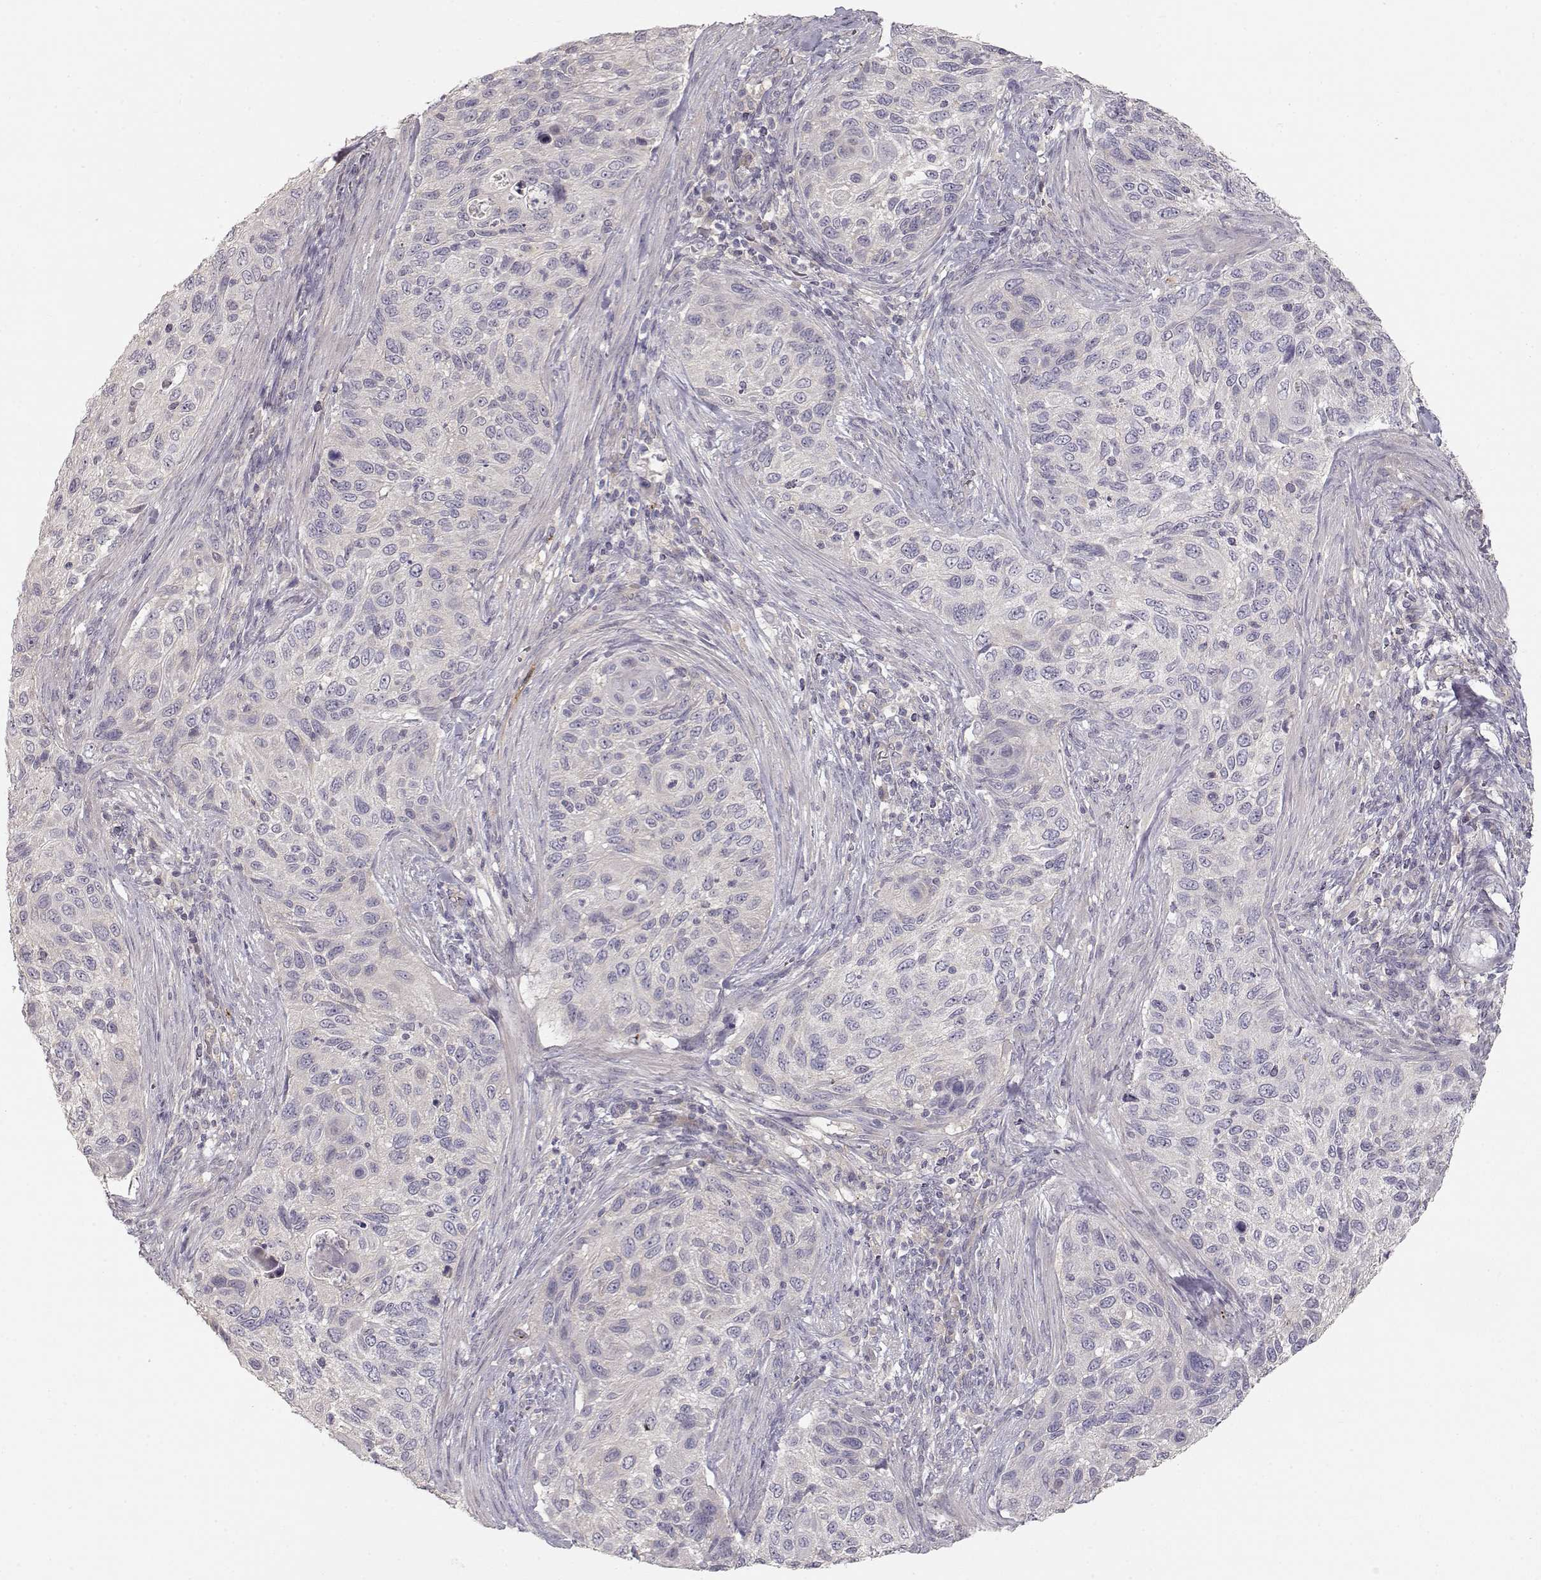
{"staining": {"intensity": "negative", "quantity": "none", "location": "none"}, "tissue": "cervical cancer", "cell_type": "Tumor cells", "image_type": "cancer", "snomed": [{"axis": "morphology", "description": "Squamous cell carcinoma, NOS"}, {"axis": "topography", "description": "Cervix"}], "caption": "A photomicrograph of squamous cell carcinoma (cervical) stained for a protein demonstrates no brown staining in tumor cells. The staining is performed using DAB brown chromogen with nuclei counter-stained in using hematoxylin.", "gene": "ARHGAP8", "patient": {"sex": "female", "age": 70}}